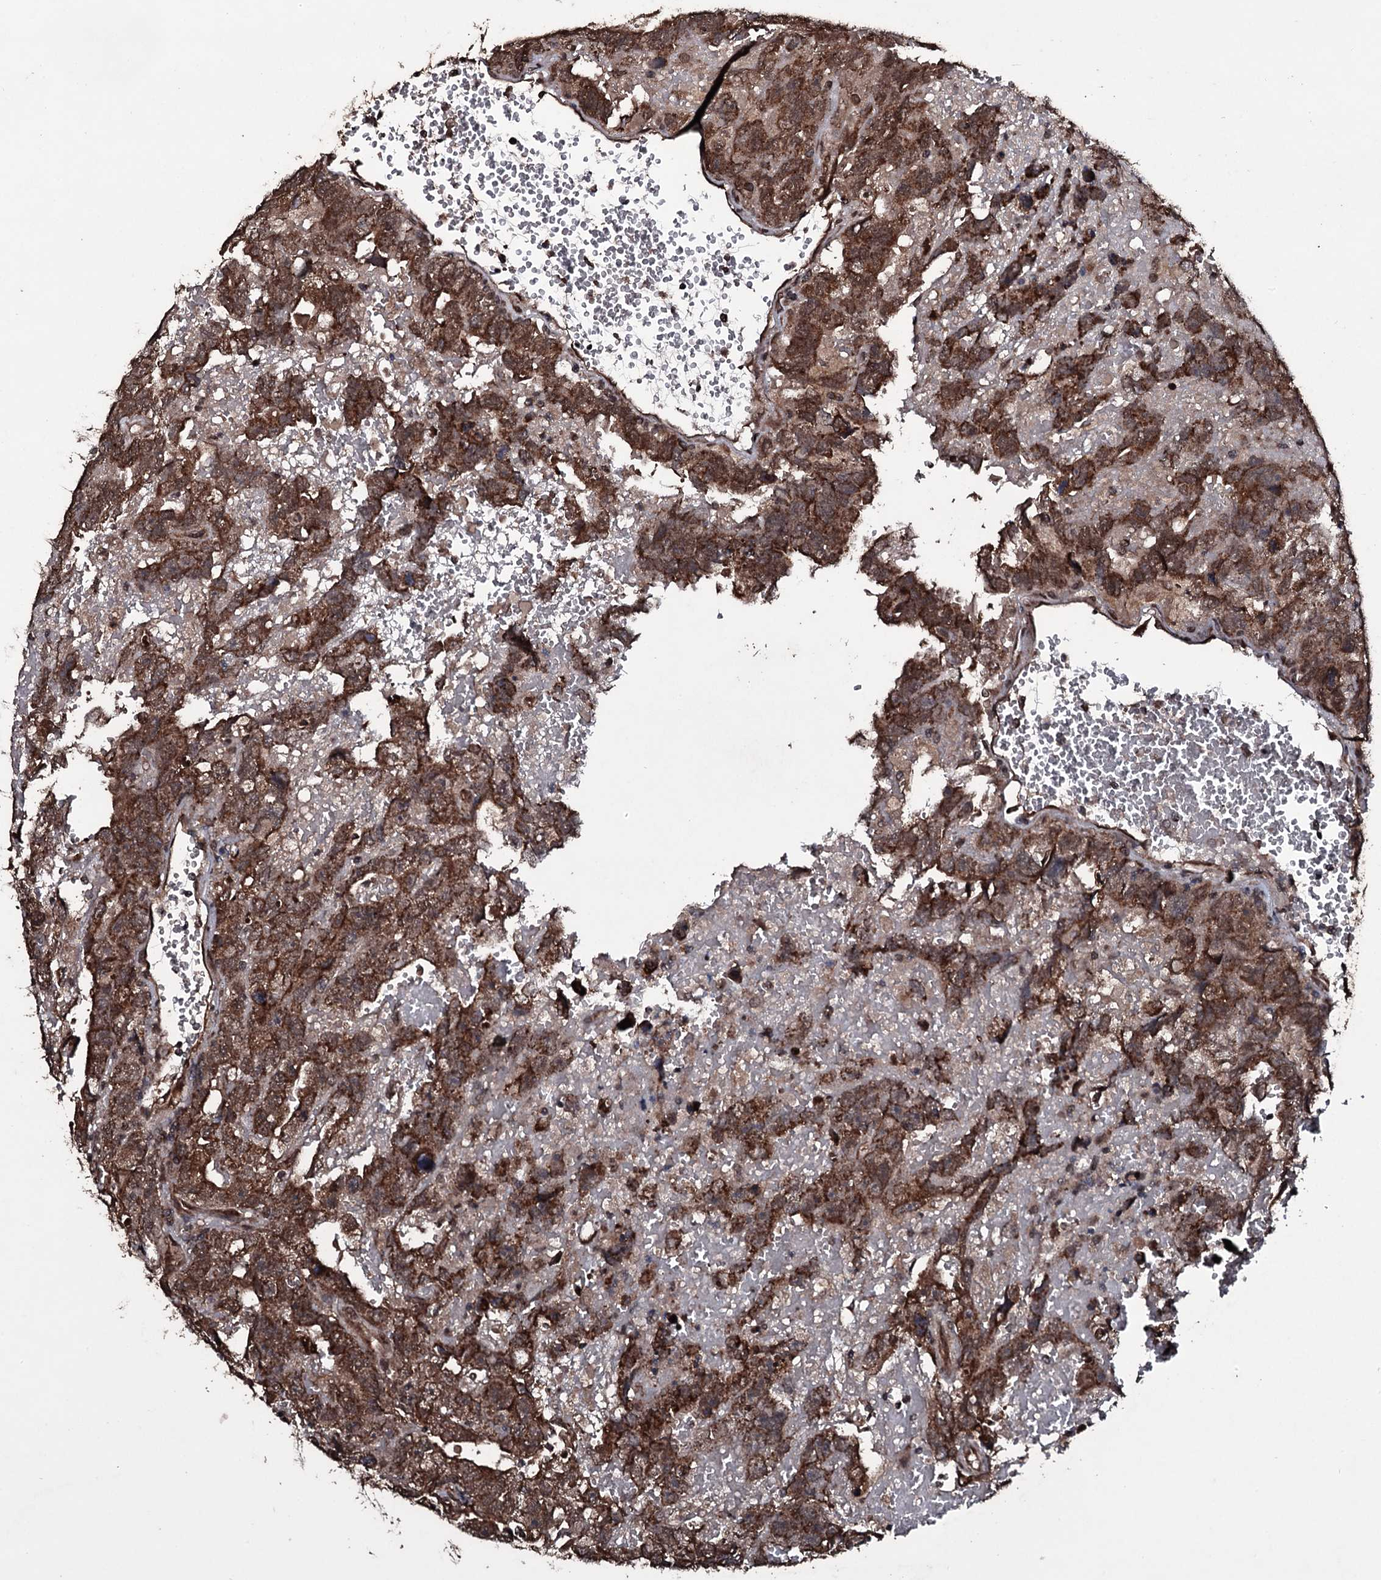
{"staining": {"intensity": "moderate", "quantity": ">75%", "location": "cytoplasmic/membranous"}, "tissue": "testis cancer", "cell_type": "Tumor cells", "image_type": "cancer", "snomed": [{"axis": "morphology", "description": "Carcinoma, Embryonal, NOS"}, {"axis": "topography", "description": "Testis"}], "caption": "Immunohistochemistry (IHC) of embryonal carcinoma (testis) reveals medium levels of moderate cytoplasmic/membranous staining in approximately >75% of tumor cells. Immunohistochemistry (IHC) stains the protein of interest in brown and the nuclei are stained blue.", "gene": "MRPS31", "patient": {"sex": "male", "age": 45}}